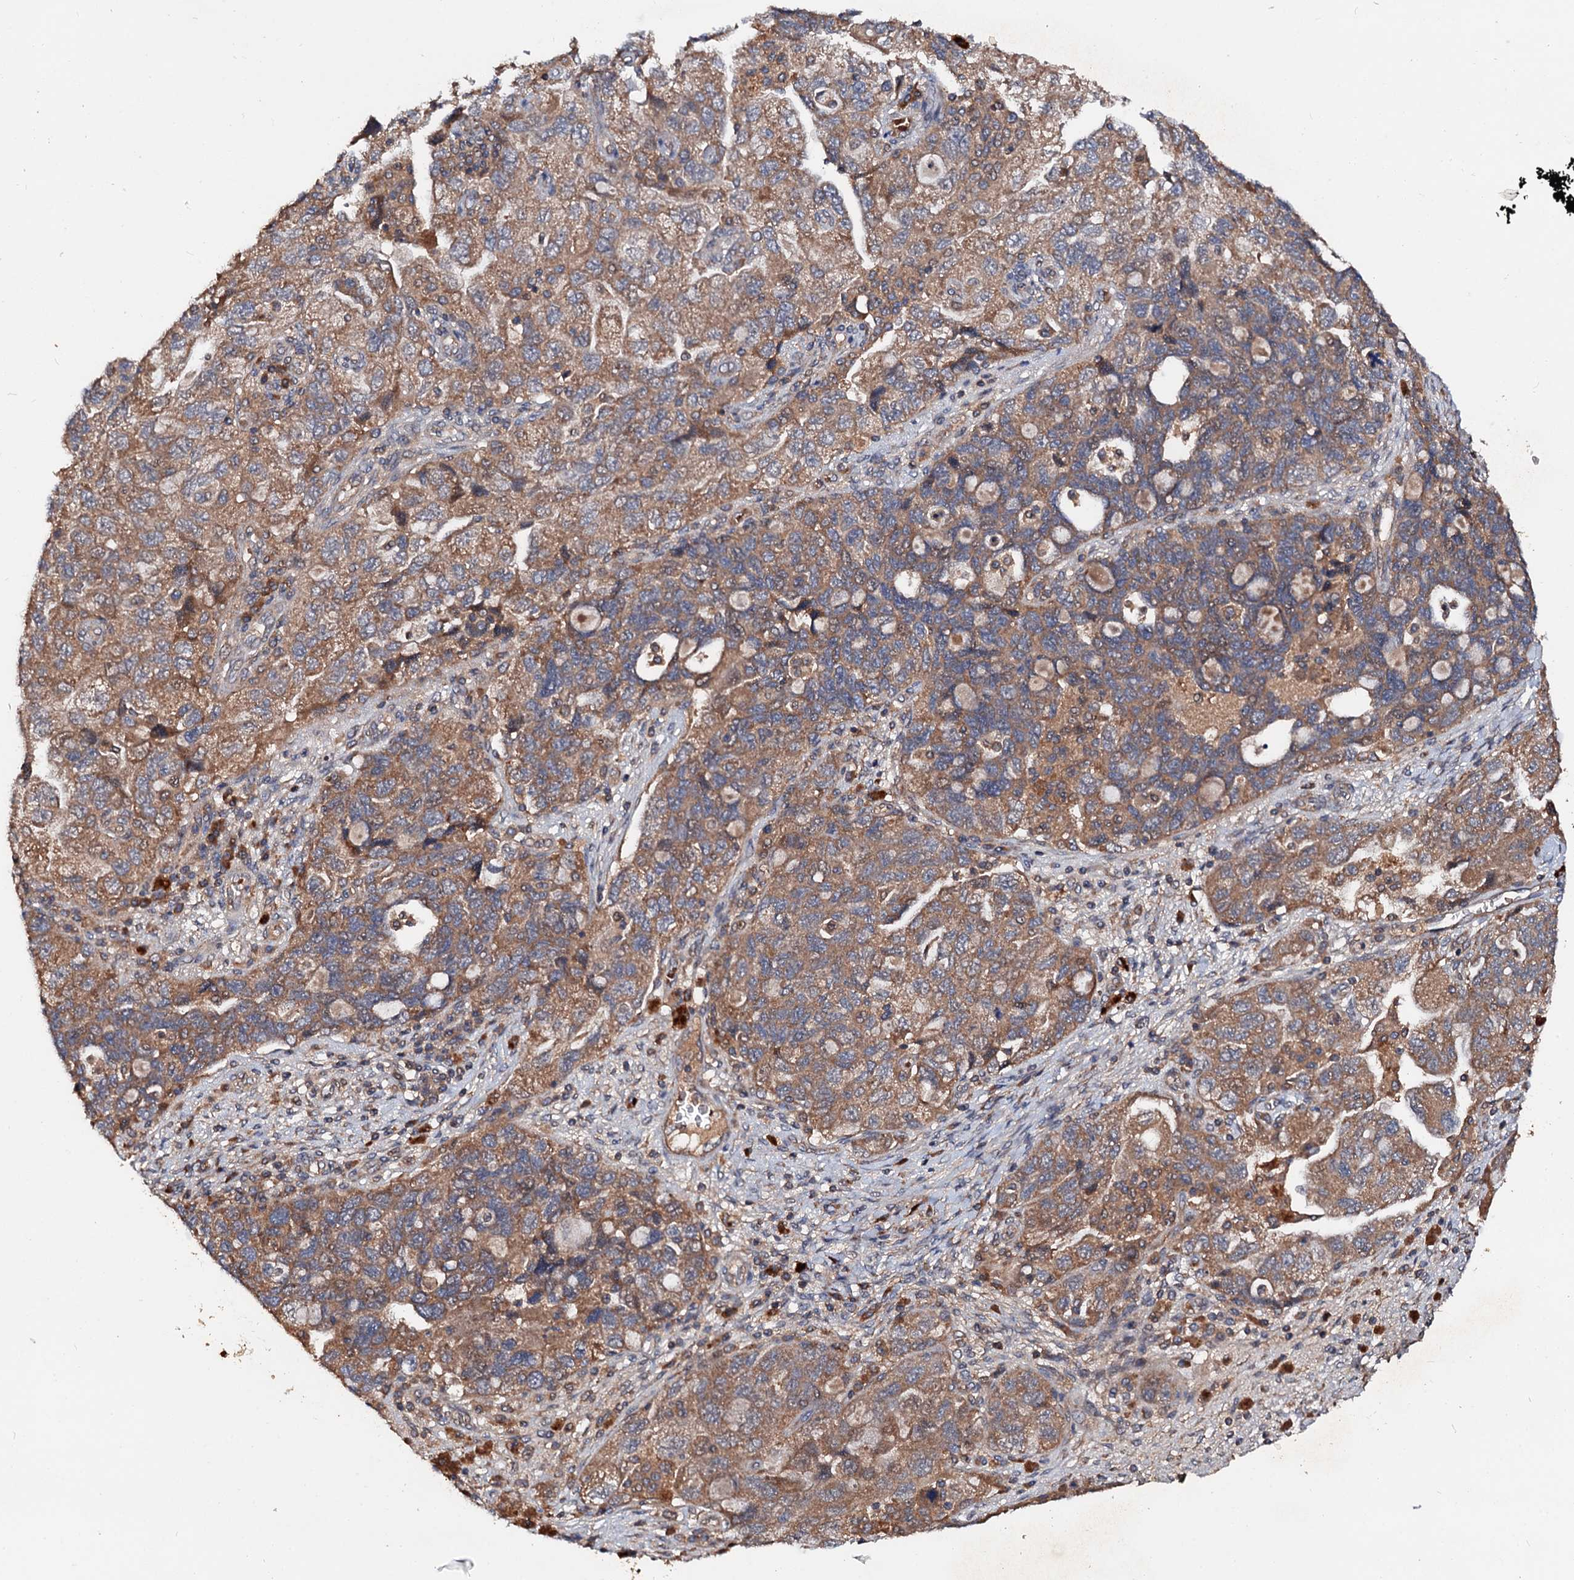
{"staining": {"intensity": "moderate", "quantity": ">75%", "location": "cytoplasmic/membranous"}, "tissue": "ovarian cancer", "cell_type": "Tumor cells", "image_type": "cancer", "snomed": [{"axis": "morphology", "description": "Carcinoma, endometroid"}, {"axis": "topography", "description": "Ovary"}], "caption": "Endometroid carcinoma (ovarian) stained for a protein displays moderate cytoplasmic/membranous positivity in tumor cells. The protein of interest is stained brown, and the nuclei are stained in blue (DAB (3,3'-diaminobenzidine) IHC with brightfield microscopy, high magnification).", "gene": "EXTL1", "patient": {"sex": "female", "age": 51}}